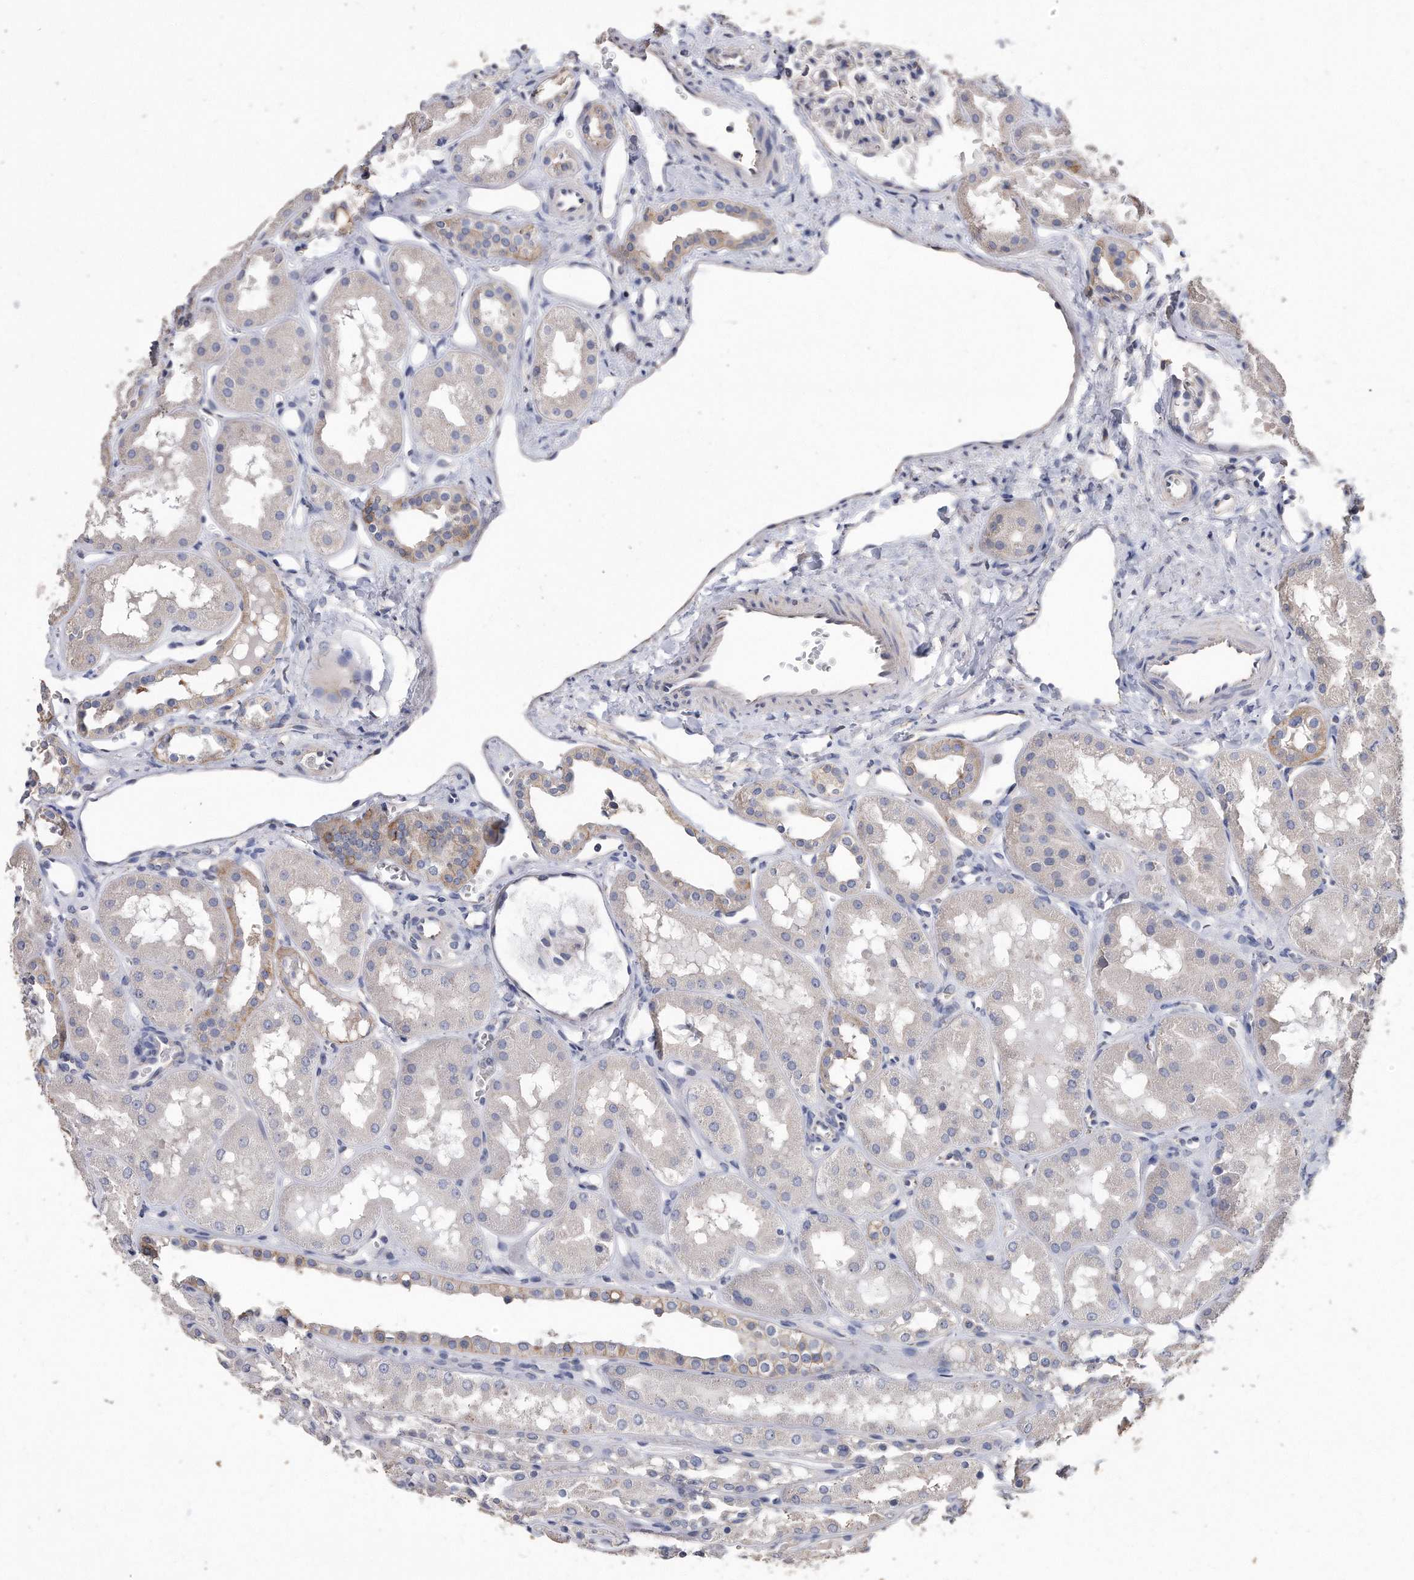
{"staining": {"intensity": "negative", "quantity": "none", "location": "none"}, "tissue": "kidney", "cell_type": "Cells in glomeruli", "image_type": "normal", "snomed": [{"axis": "morphology", "description": "Normal tissue, NOS"}, {"axis": "topography", "description": "Kidney"}], "caption": "A photomicrograph of human kidney is negative for staining in cells in glomeruli. (Stains: DAB (3,3'-diaminobenzidine) immunohistochemistry with hematoxylin counter stain, Microscopy: brightfield microscopy at high magnification).", "gene": "CDCP1", "patient": {"sex": "male", "age": 16}}